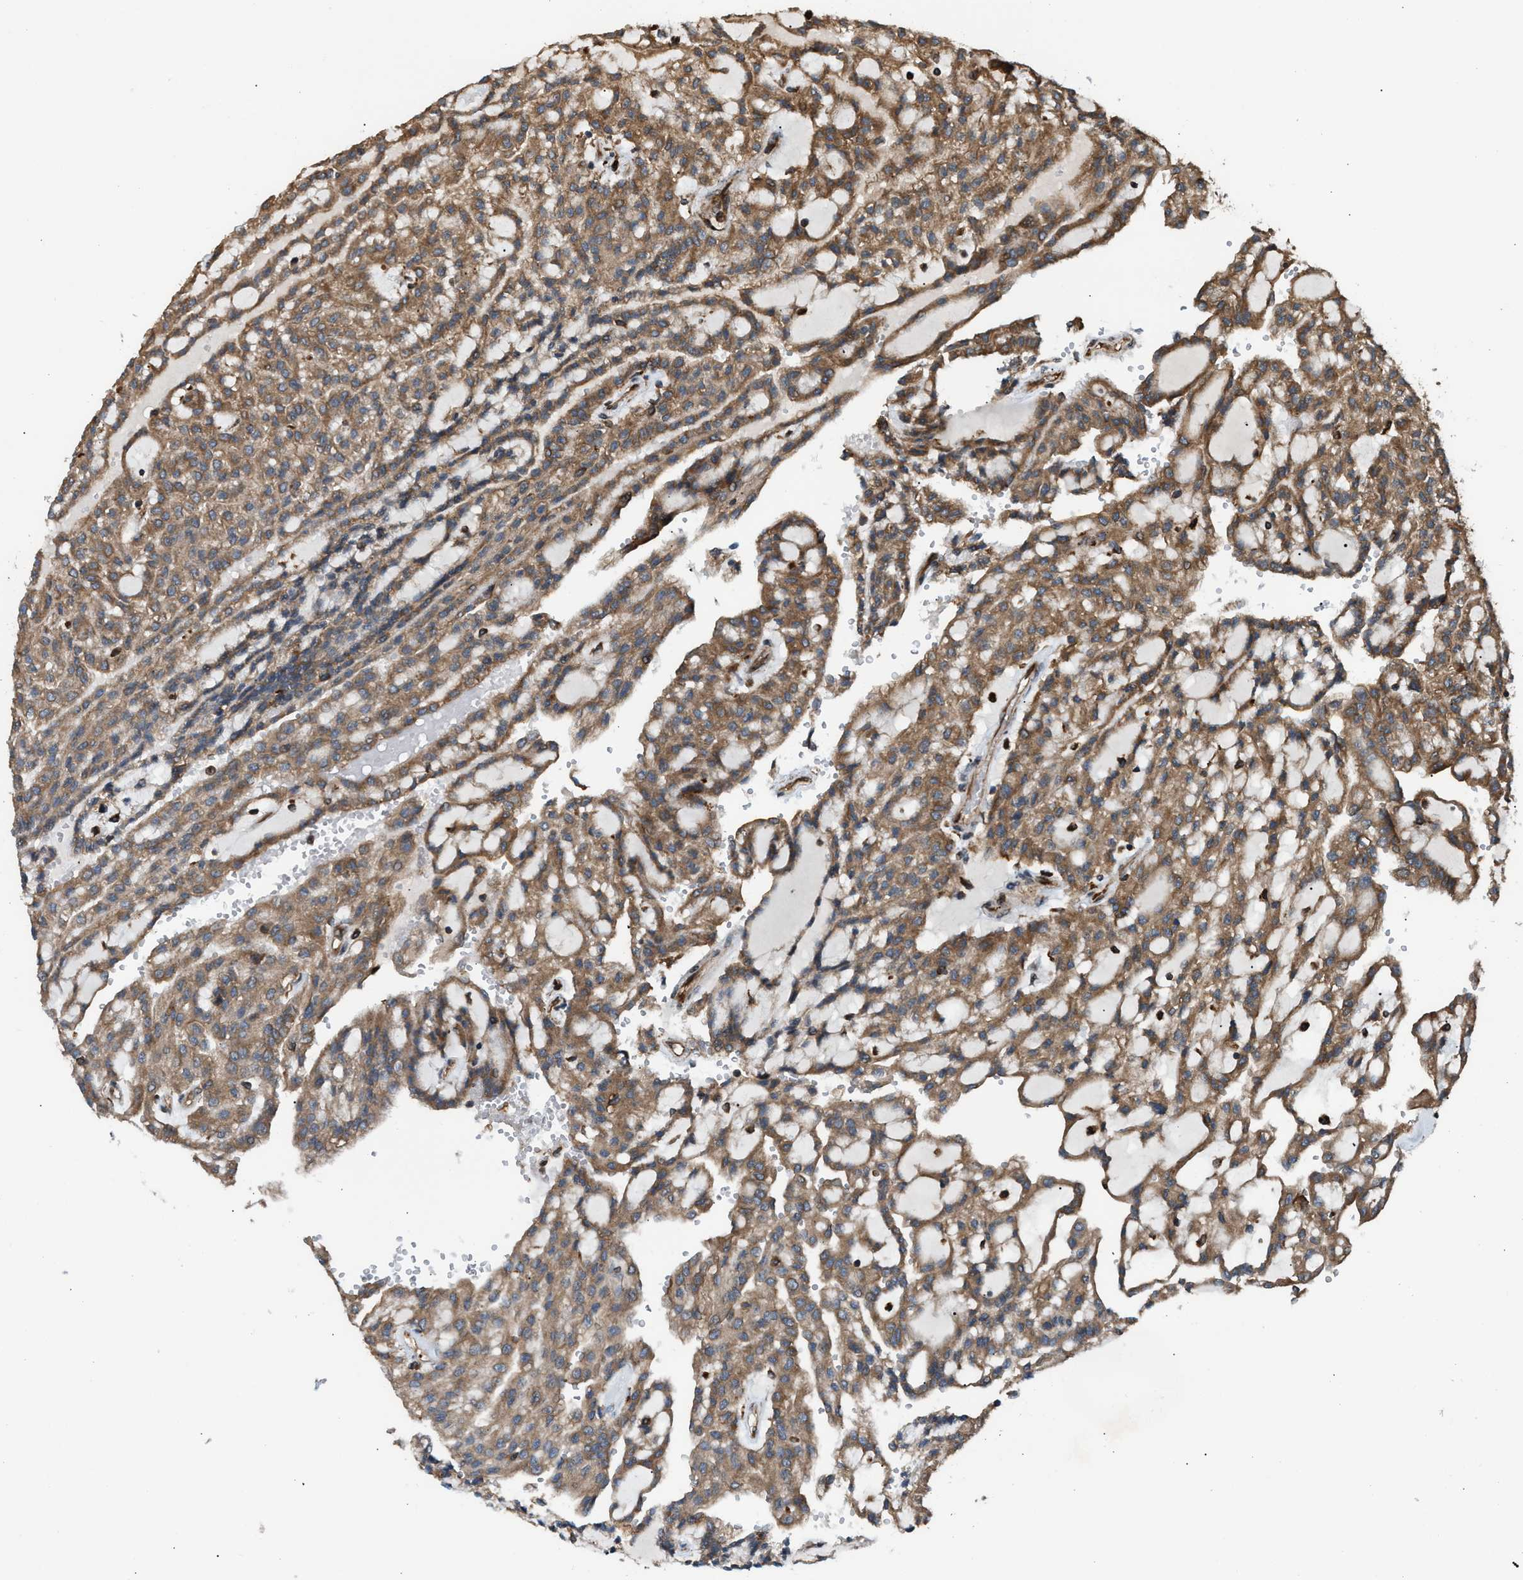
{"staining": {"intensity": "moderate", "quantity": ">75%", "location": "cytoplasmic/membranous"}, "tissue": "renal cancer", "cell_type": "Tumor cells", "image_type": "cancer", "snomed": [{"axis": "morphology", "description": "Adenocarcinoma, NOS"}, {"axis": "topography", "description": "Kidney"}], "caption": "Immunohistochemical staining of human renal cancer displays moderate cytoplasmic/membranous protein staining in approximately >75% of tumor cells.", "gene": "BAIAP2L1", "patient": {"sex": "male", "age": 63}}